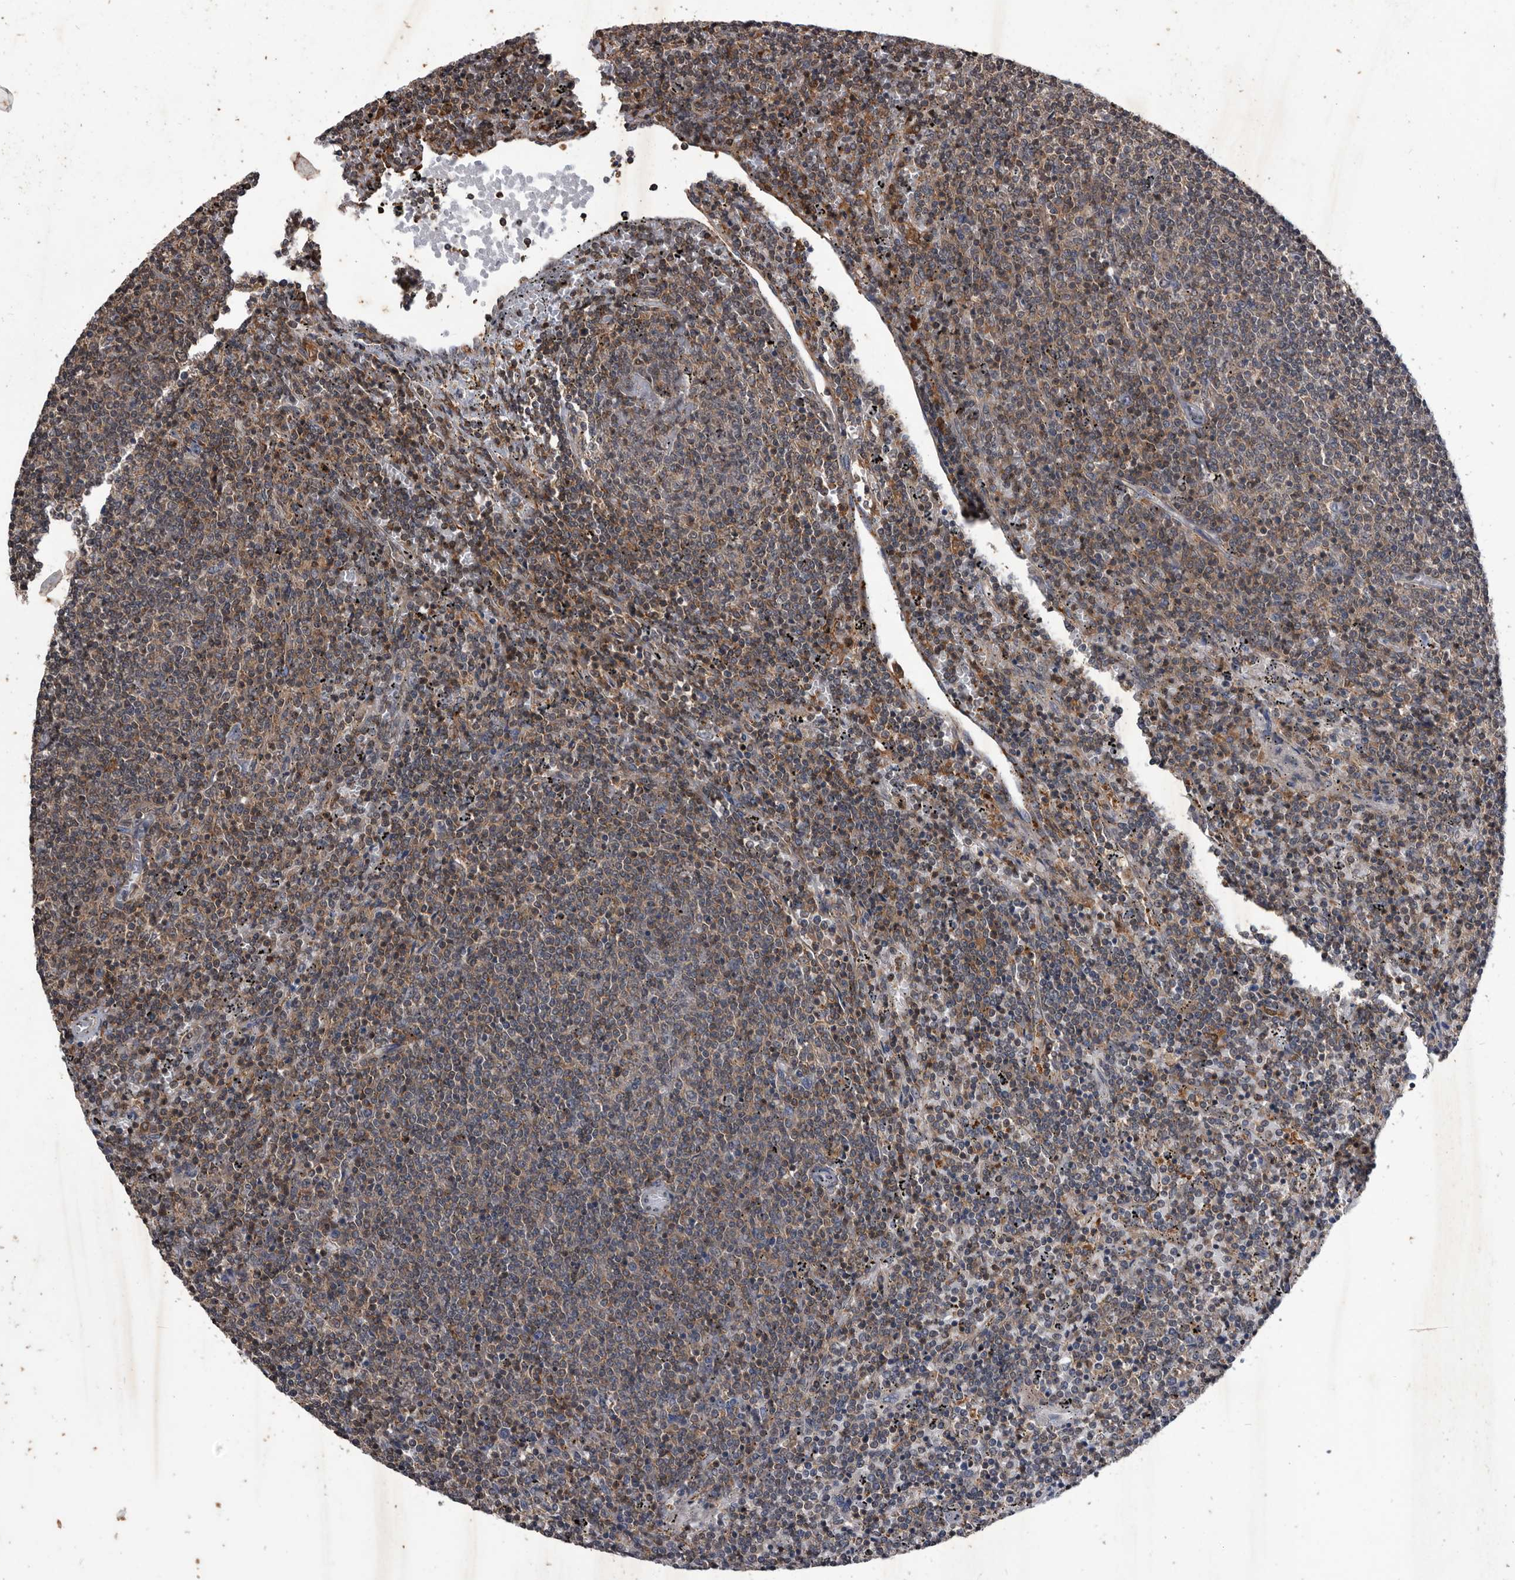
{"staining": {"intensity": "weak", "quantity": ">75%", "location": "cytoplasmic/membranous"}, "tissue": "lymphoma", "cell_type": "Tumor cells", "image_type": "cancer", "snomed": [{"axis": "morphology", "description": "Malignant lymphoma, non-Hodgkin's type, Low grade"}, {"axis": "topography", "description": "Spleen"}], "caption": "Protein analysis of lymphoma tissue reveals weak cytoplasmic/membranous staining in approximately >75% of tumor cells.", "gene": "NRBP1", "patient": {"sex": "female", "age": 50}}